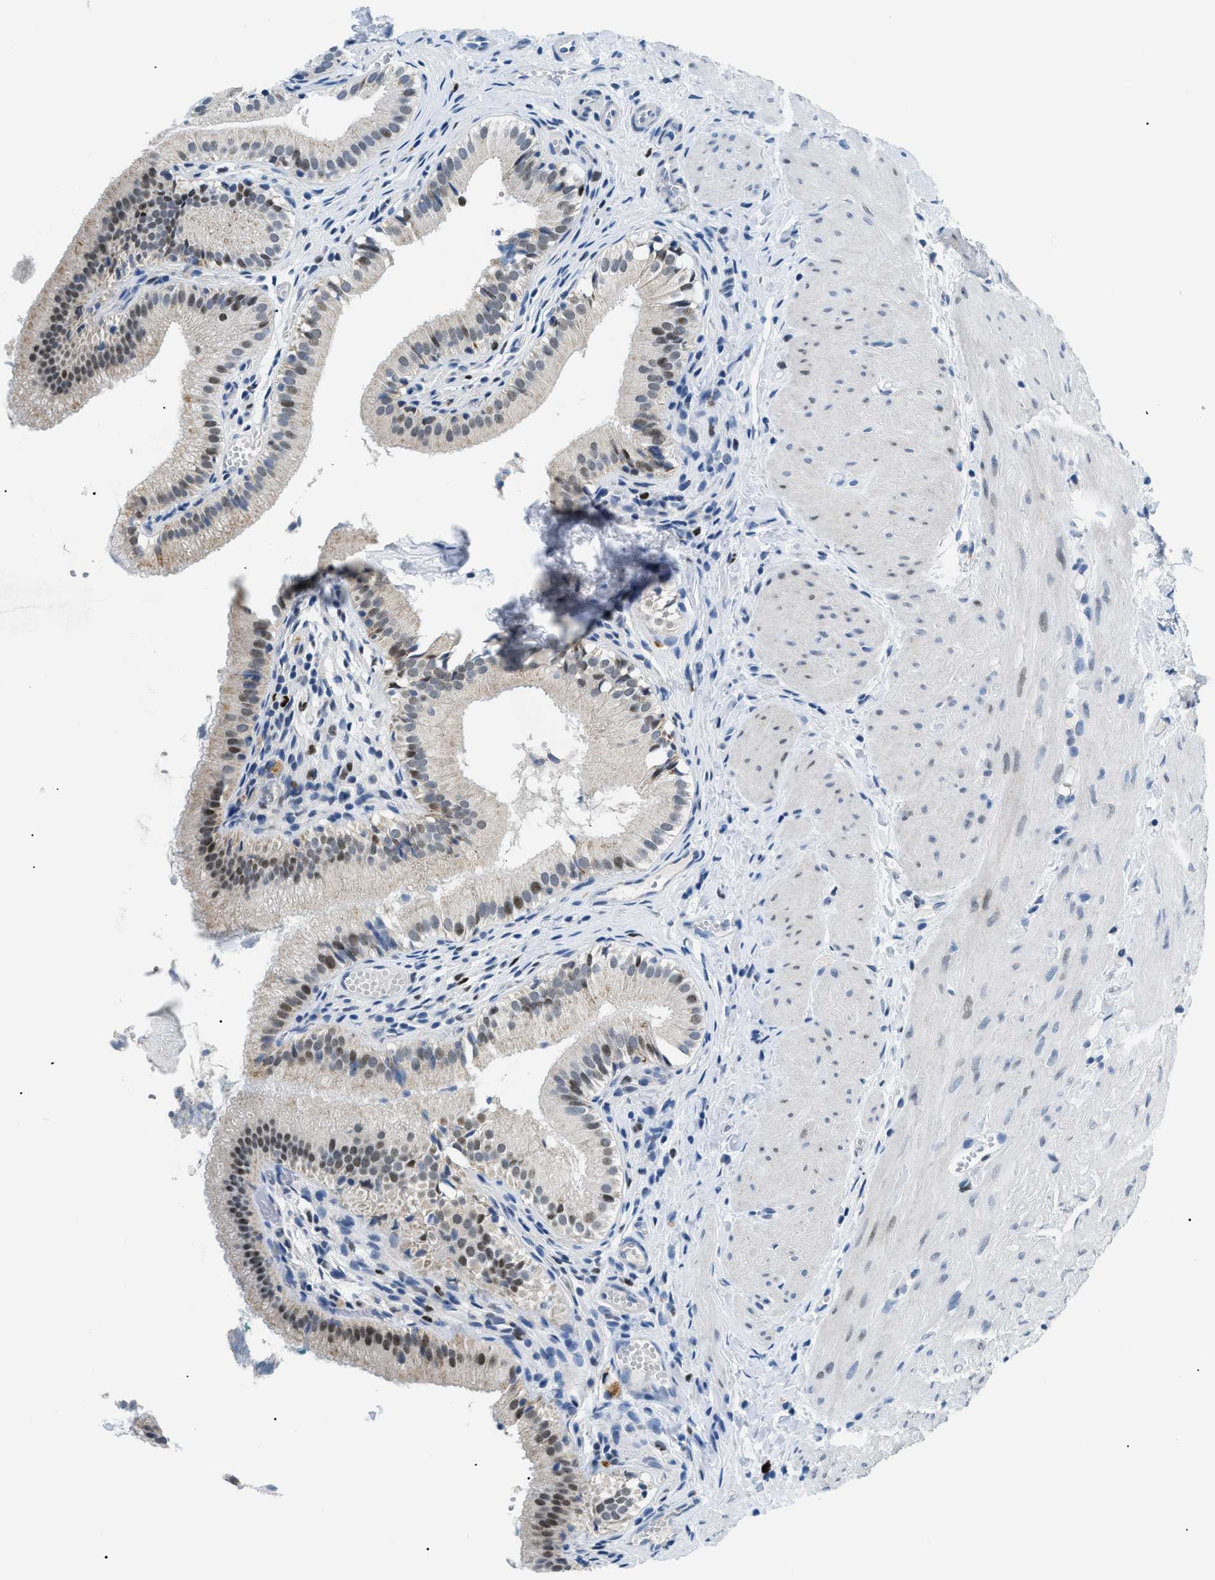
{"staining": {"intensity": "moderate", "quantity": "25%-75%", "location": "cytoplasmic/membranous,nuclear"}, "tissue": "gallbladder", "cell_type": "Glandular cells", "image_type": "normal", "snomed": [{"axis": "morphology", "description": "Normal tissue, NOS"}, {"axis": "topography", "description": "Gallbladder"}], "caption": "This is a histology image of IHC staining of unremarkable gallbladder, which shows moderate positivity in the cytoplasmic/membranous,nuclear of glandular cells.", "gene": "SMARCC1", "patient": {"sex": "female", "age": 26}}